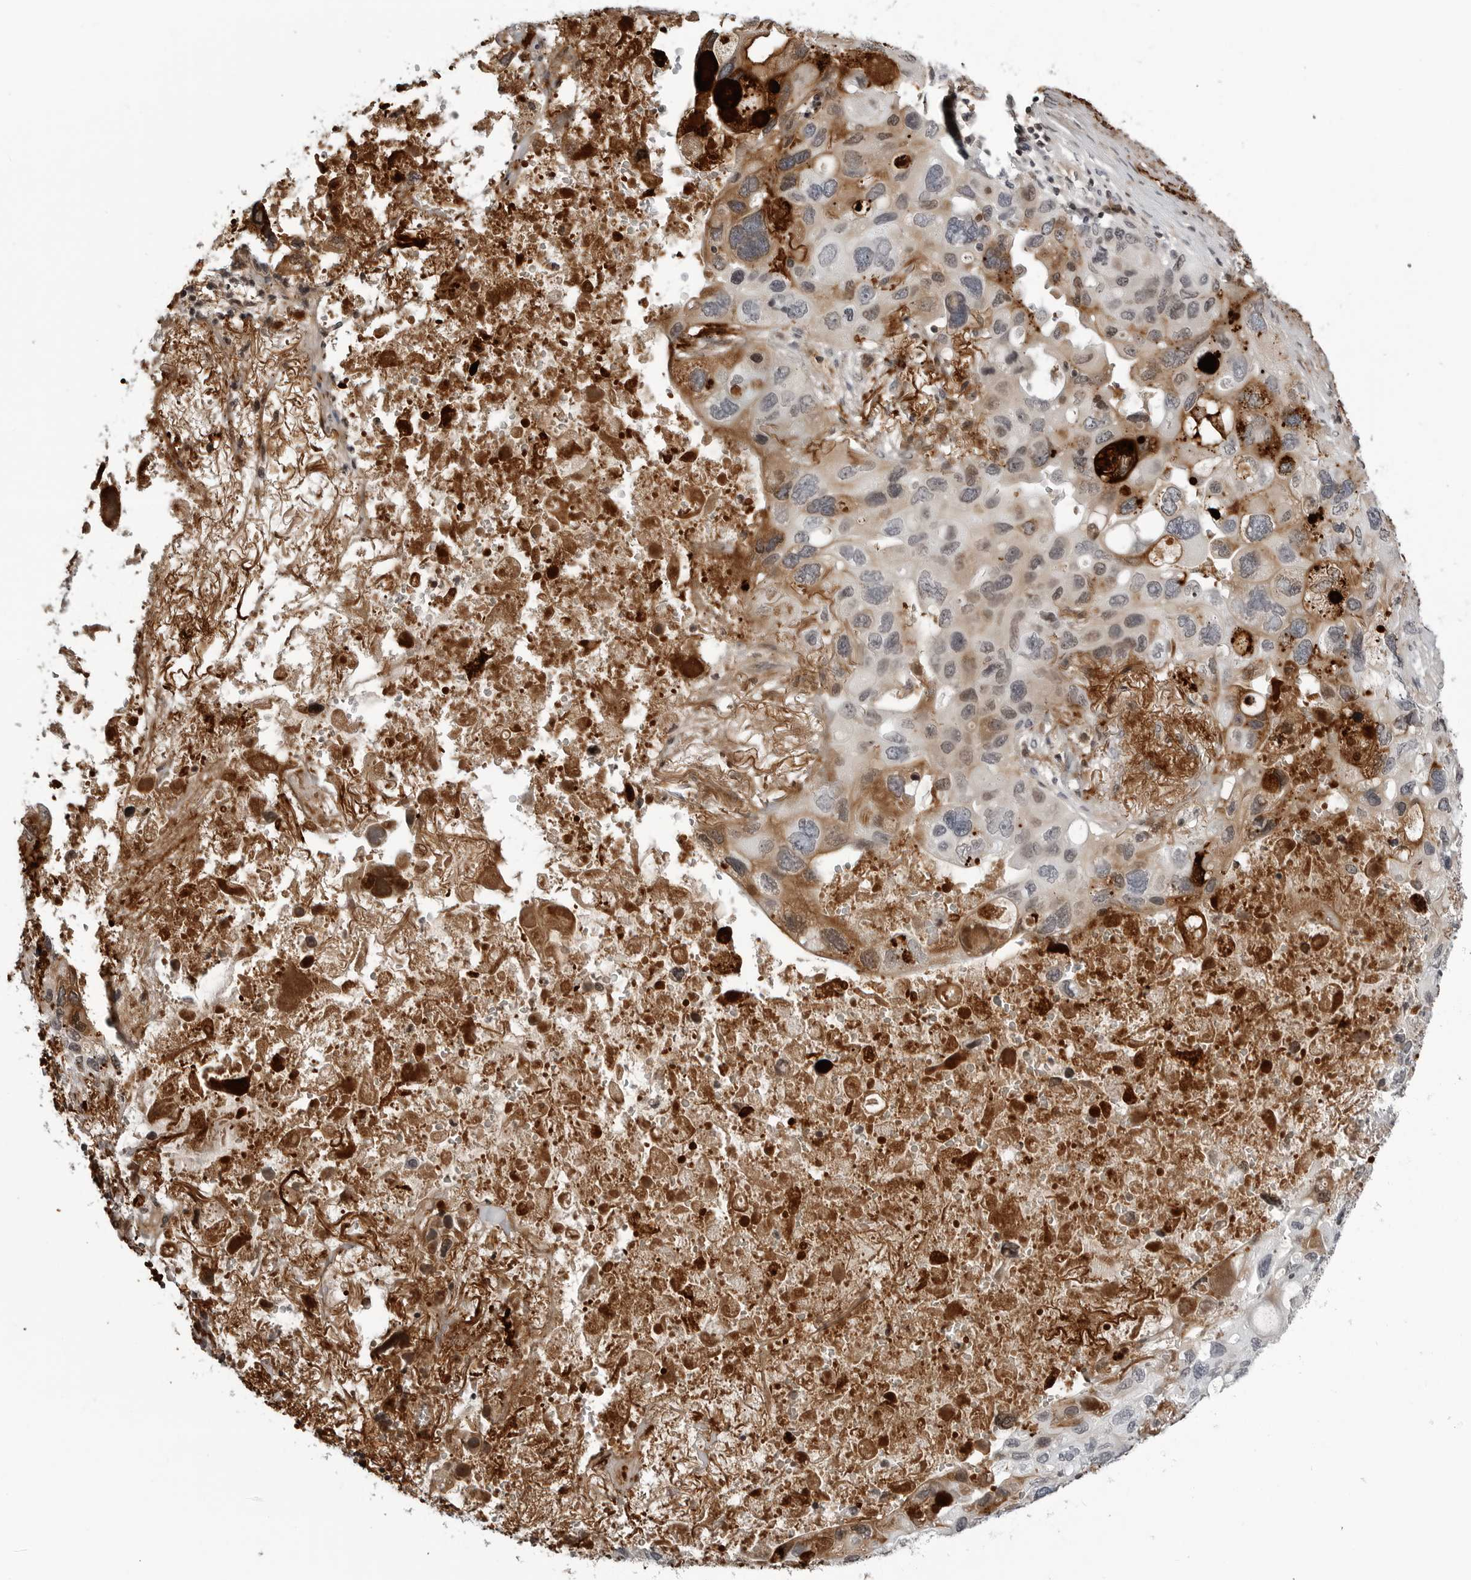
{"staining": {"intensity": "moderate", "quantity": "<25%", "location": "cytoplasmic/membranous"}, "tissue": "lung cancer", "cell_type": "Tumor cells", "image_type": "cancer", "snomed": [{"axis": "morphology", "description": "Squamous cell carcinoma, NOS"}, {"axis": "topography", "description": "Lung"}], "caption": "Moderate cytoplasmic/membranous expression for a protein is appreciated in about <25% of tumor cells of lung cancer using immunohistochemistry (IHC).", "gene": "CXCR5", "patient": {"sex": "female", "age": 73}}